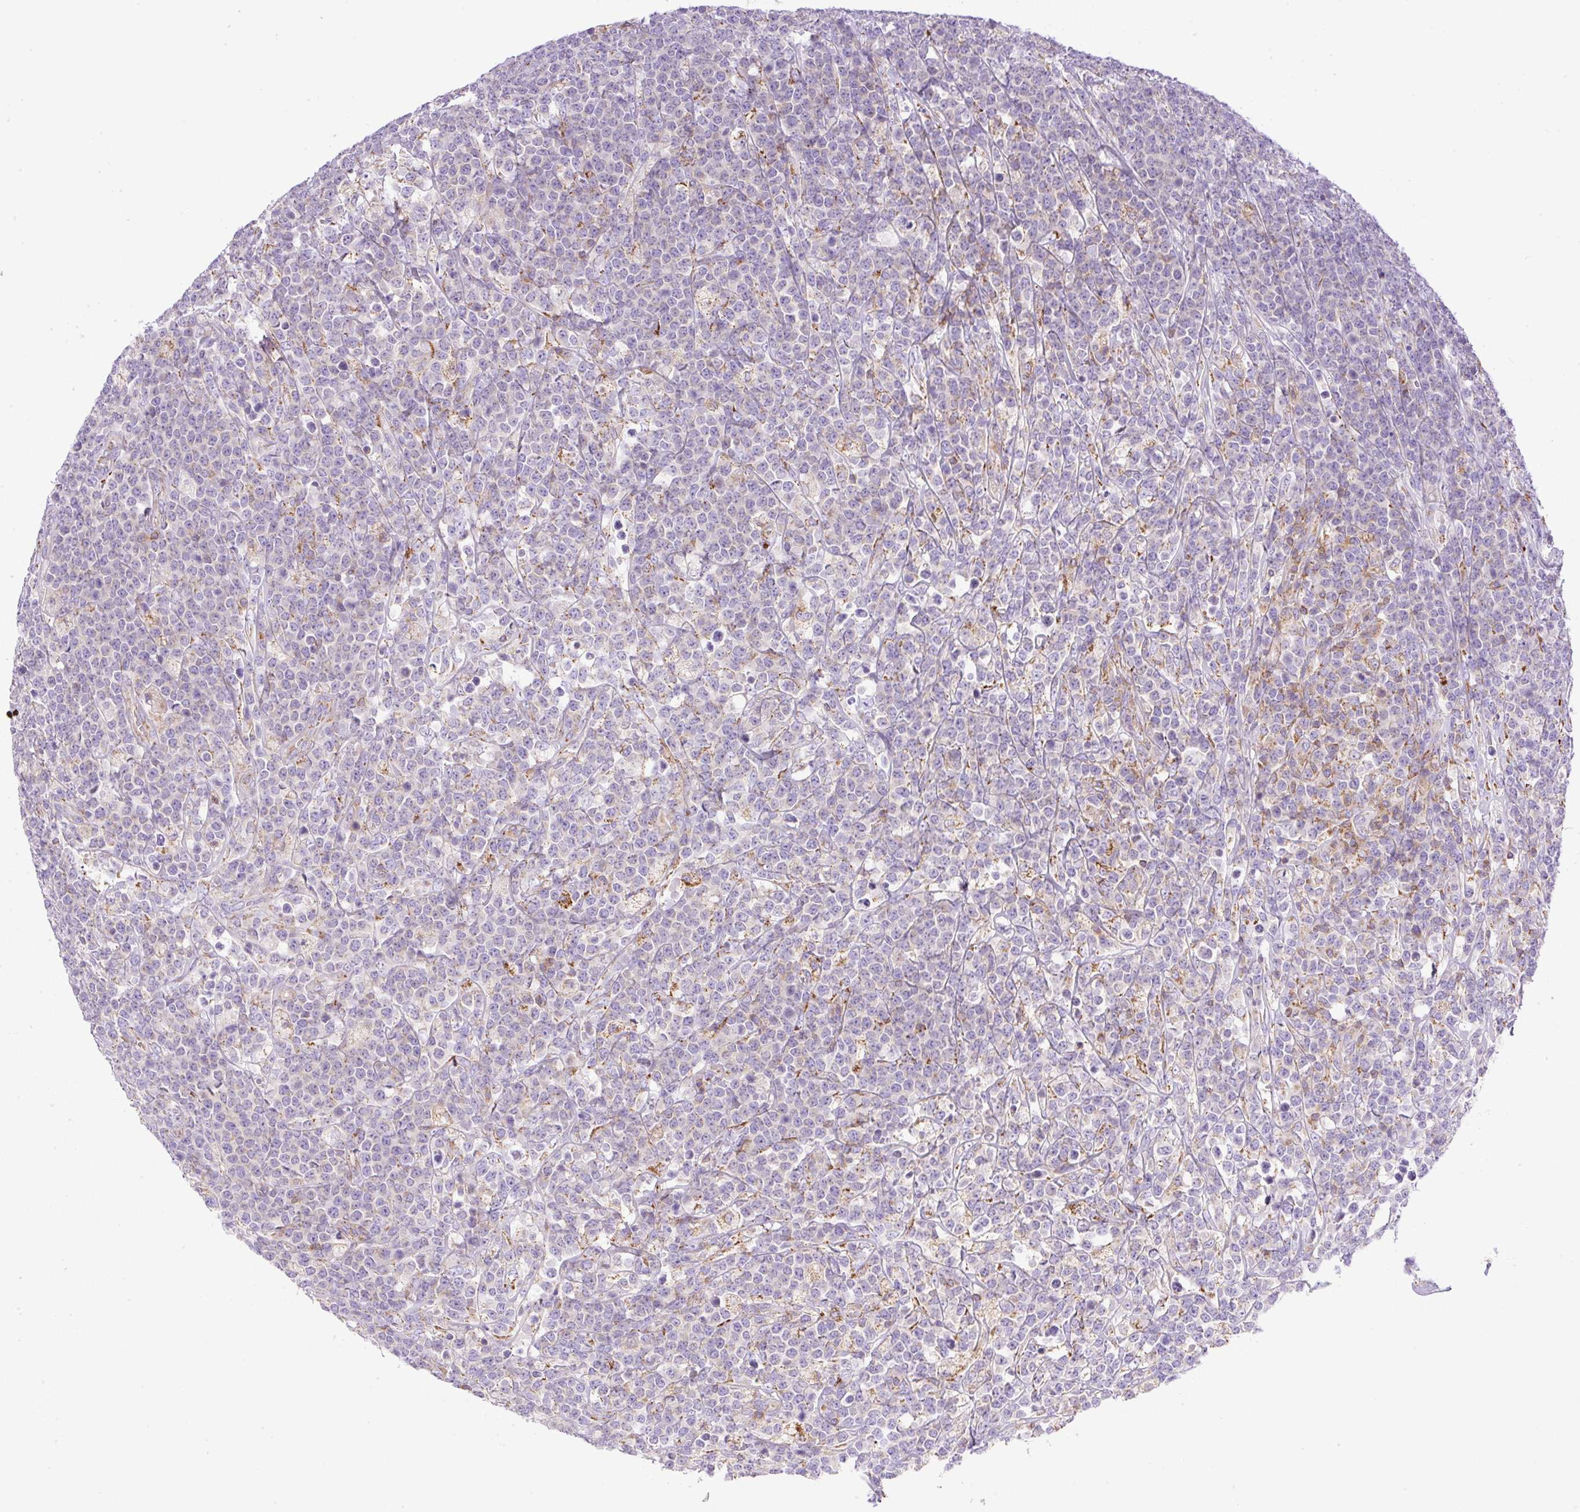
{"staining": {"intensity": "weak", "quantity": "<25%", "location": "cytoplasmic/membranous"}, "tissue": "lymphoma", "cell_type": "Tumor cells", "image_type": "cancer", "snomed": [{"axis": "morphology", "description": "Malignant lymphoma, non-Hodgkin's type, High grade"}, {"axis": "topography", "description": "Small intestine"}], "caption": "High power microscopy photomicrograph of an immunohistochemistry micrograph of lymphoma, revealing no significant positivity in tumor cells.", "gene": "NF1", "patient": {"sex": "male", "age": 8}}